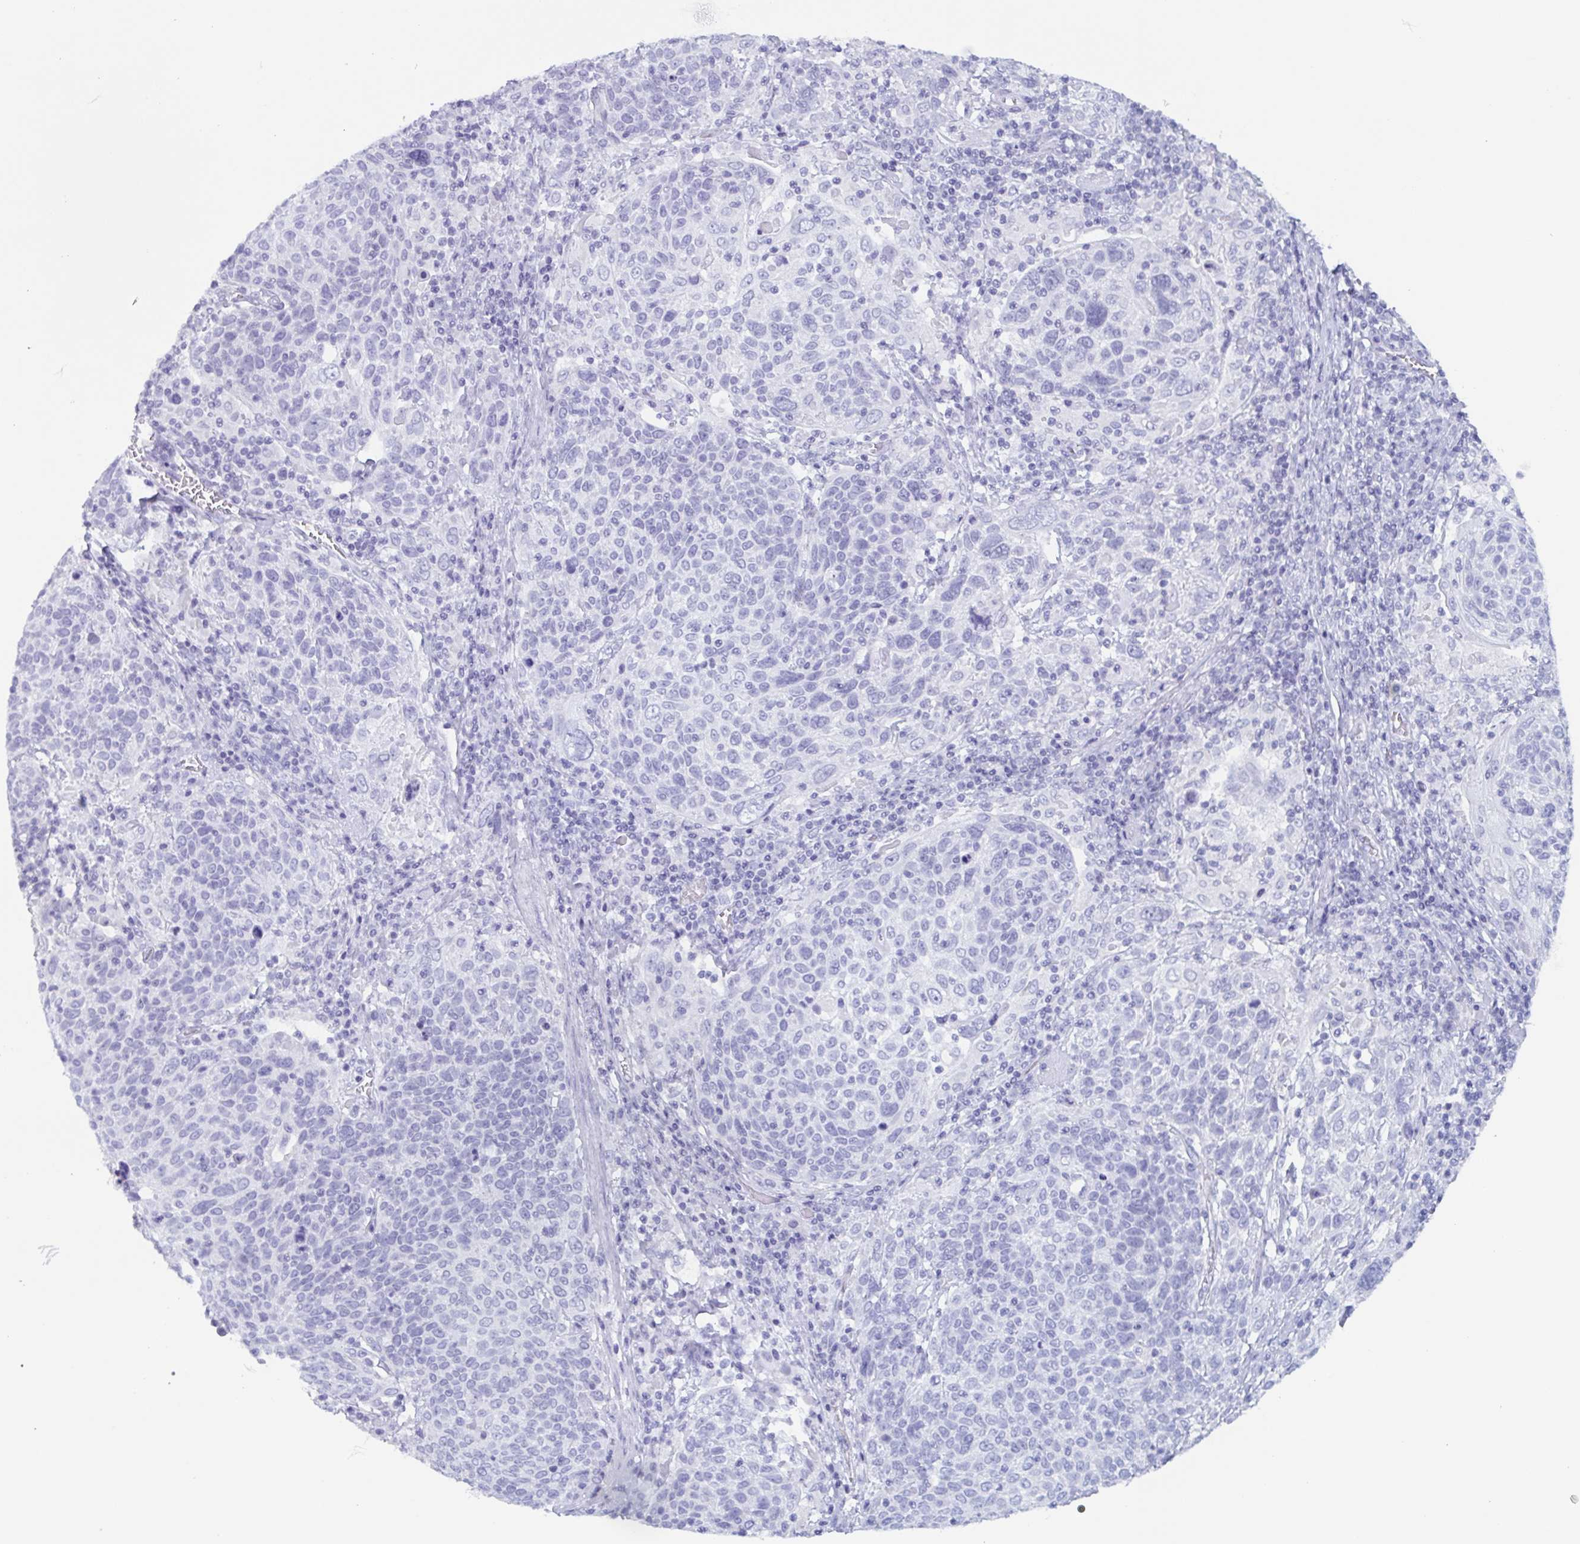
{"staining": {"intensity": "negative", "quantity": "none", "location": "none"}, "tissue": "cervical cancer", "cell_type": "Tumor cells", "image_type": "cancer", "snomed": [{"axis": "morphology", "description": "Squamous cell carcinoma, NOS"}, {"axis": "topography", "description": "Cervix"}], "caption": "Cervical cancer (squamous cell carcinoma) was stained to show a protein in brown. There is no significant positivity in tumor cells.", "gene": "BPI", "patient": {"sex": "female", "age": 61}}